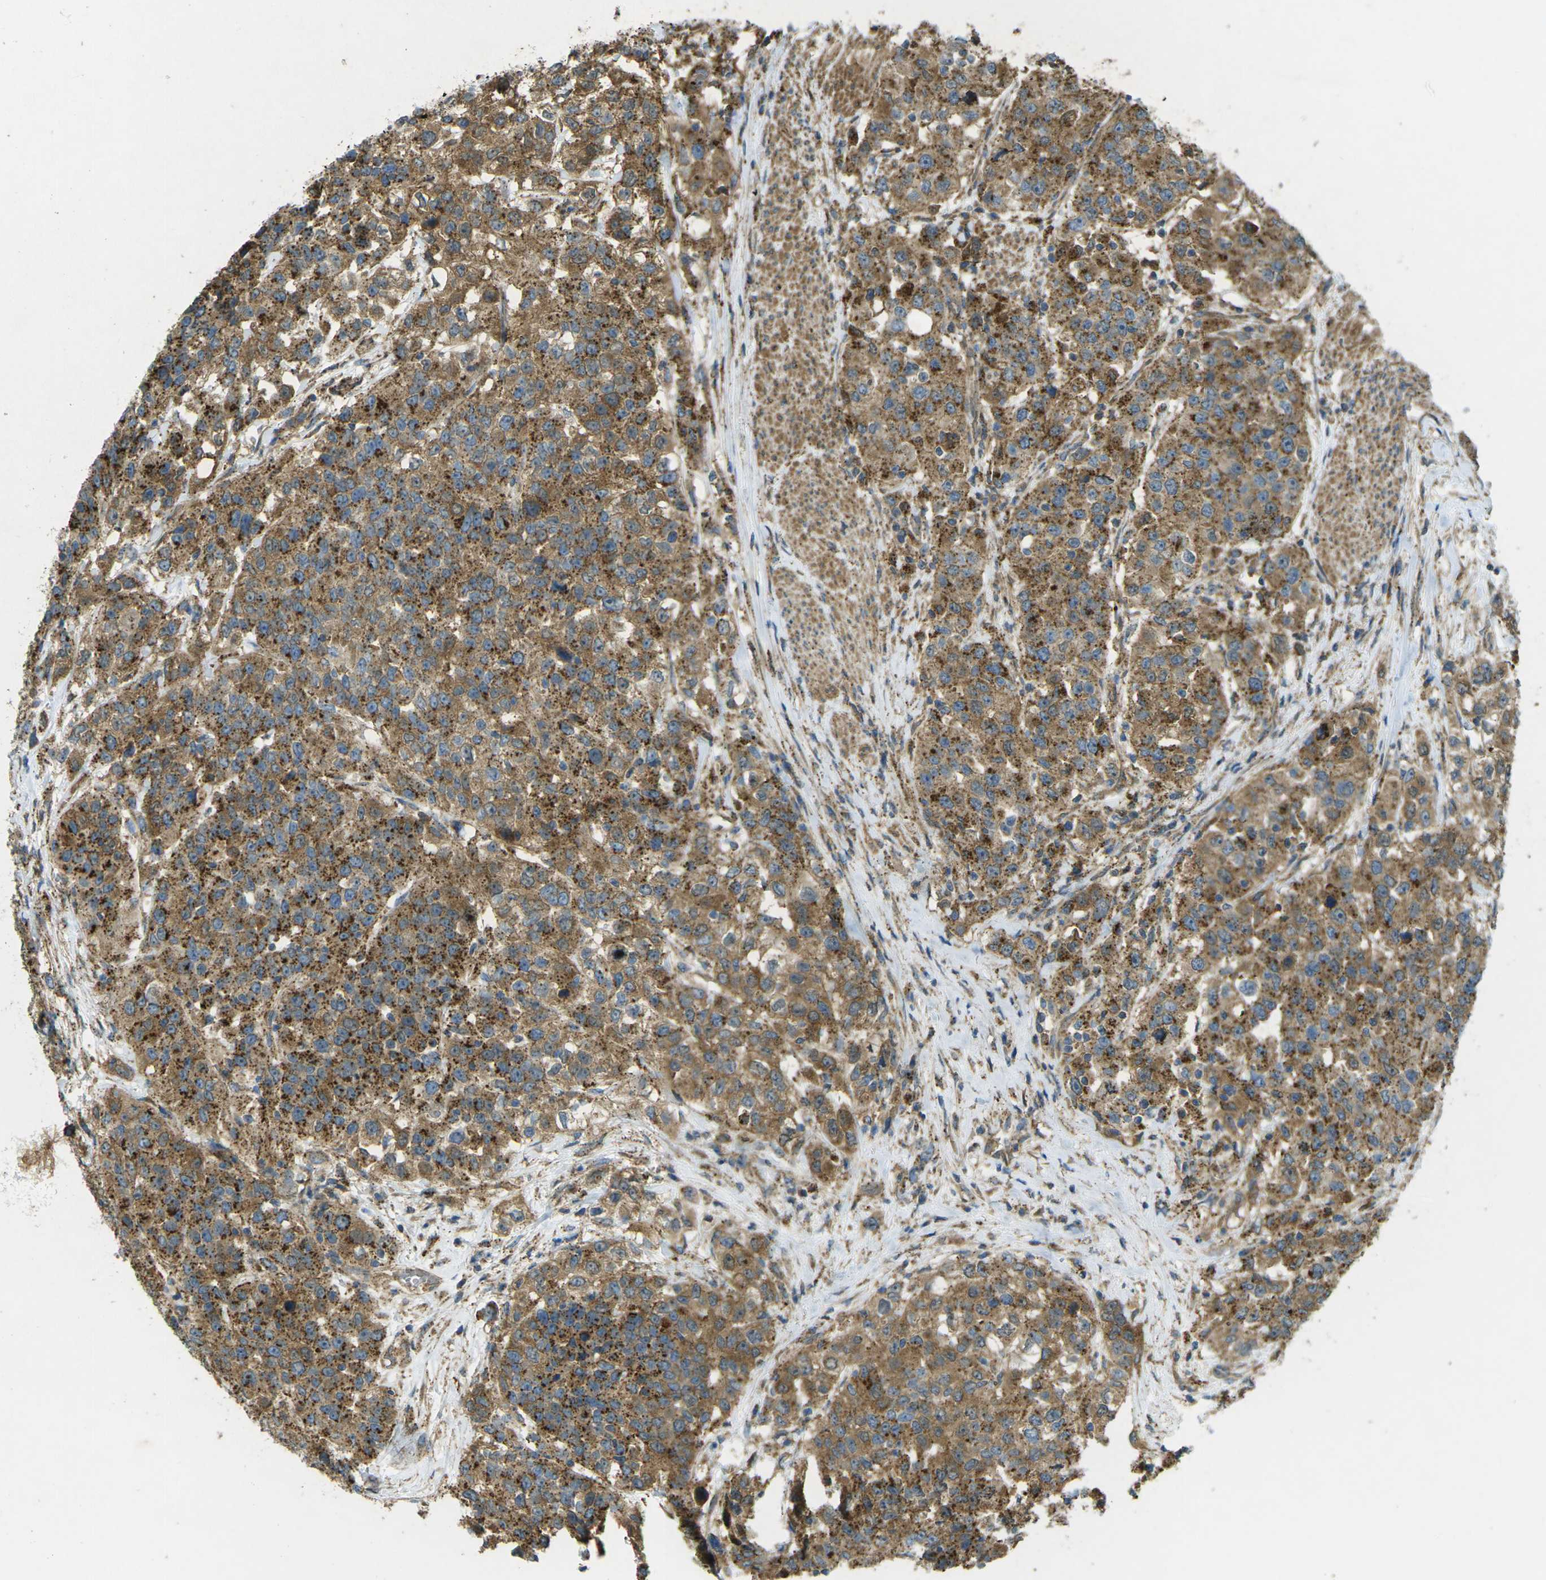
{"staining": {"intensity": "moderate", "quantity": ">75%", "location": "cytoplasmic/membranous"}, "tissue": "urothelial cancer", "cell_type": "Tumor cells", "image_type": "cancer", "snomed": [{"axis": "morphology", "description": "Urothelial carcinoma, High grade"}, {"axis": "topography", "description": "Urinary bladder"}], "caption": "Tumor cells exhibit moderate cytoplasmic/membranous expression in approximately >75% of cells in urothelial cancer.", "gene": "CHMP3", "patient": {"sex": "female", "age": 80}}